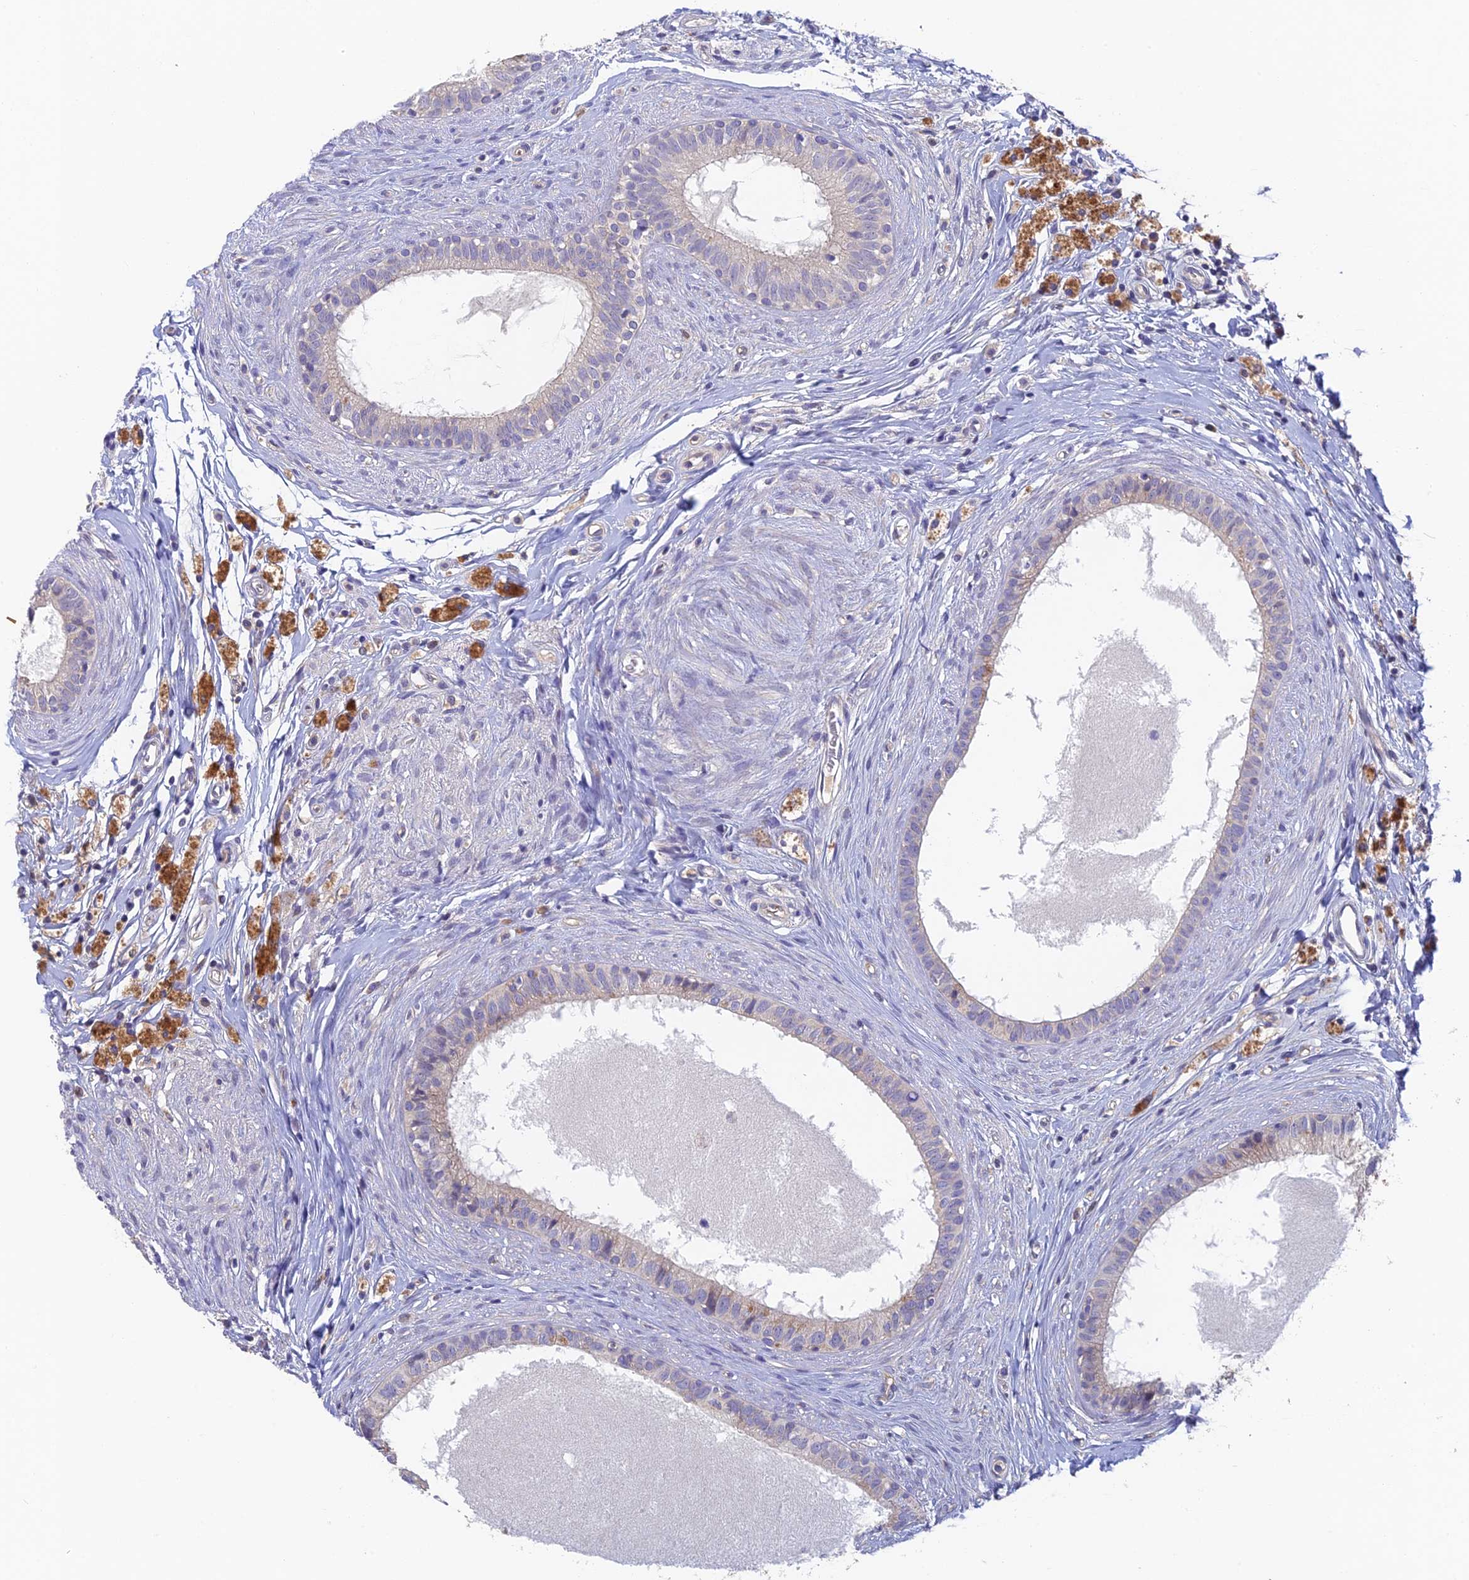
{"staining": {"intensity": "weak", "quantity": "<25%", "location": "cytoplasmic/membranous"}, "tissue": "epididymis", "cell_type": "Glandular cells", "image_type": "normal", "snomed": [{"axis": "morphology", "description": "Normal tissue, NOS"}, {"axis": "topography", "description": "Epididymis"}], "caption": "IHC photomicrograph of normal epididymis: human epididymis stained with DAB exhibits no significant protein staining in glandular cells. (DAB (3,3'-diaminobenzidine) IHC, high magnification).", "gene": "ADAMTS13", "patient": {"sex": "male", "age": 80}}